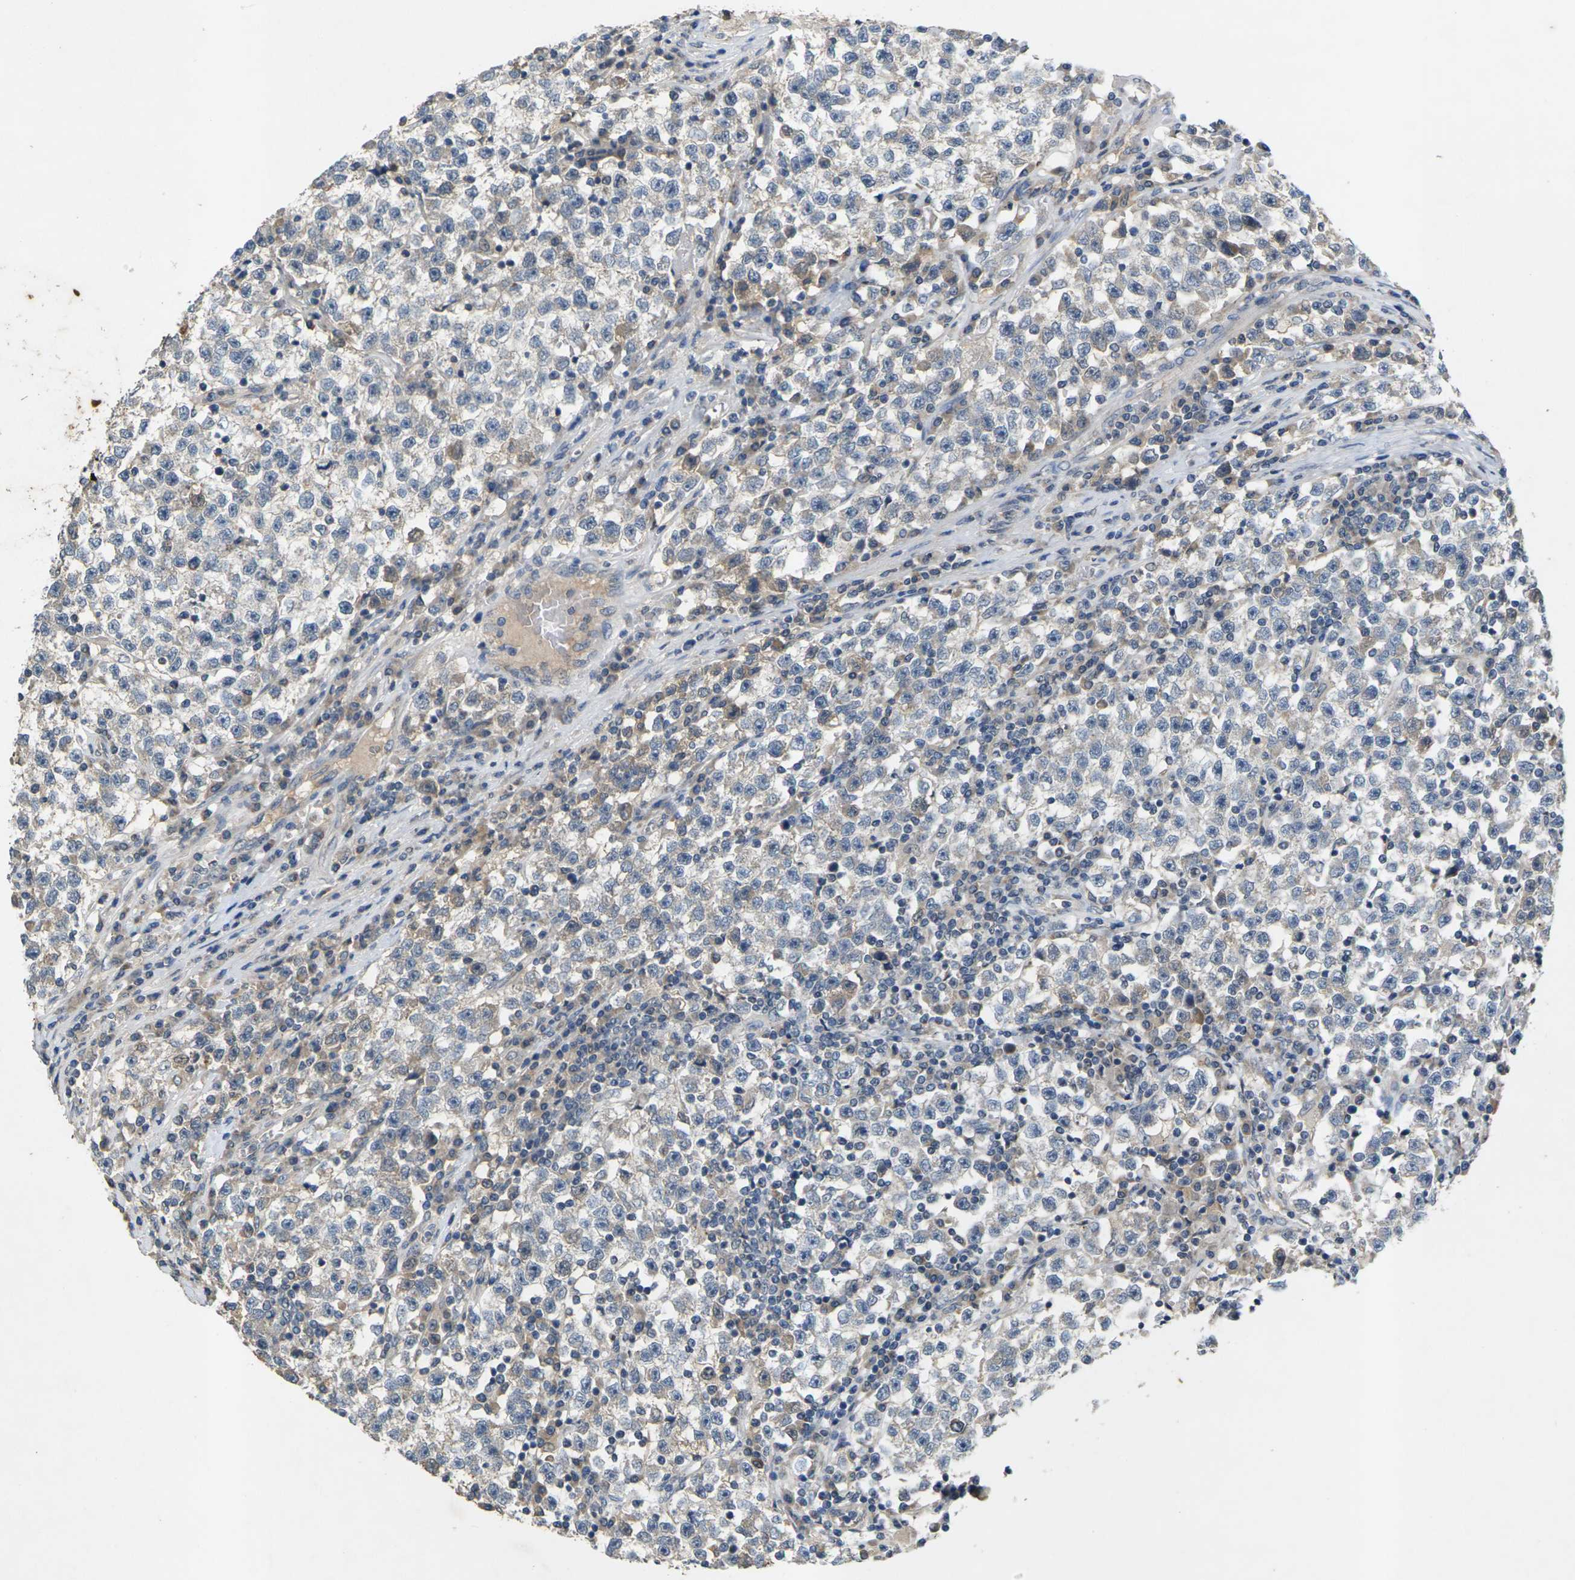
{"staining": {"intensity": "negative", "quantity": "none", "location": "none"}, "tissue": "testis cancer", "cell_type": "Tumor cells", "image_type": "cancer", "snomed": [{"axis": "morphology", "description": "Seminoma, NOS"}, {"axis": "topography", "description": "Testis"}], "caption": "Testis cancer stained for a protein using immunohistochemistry demonstrates no staining tumor cells.", "gene": "SLC2A2", "patient": {"sex": "male", "age": 22}}